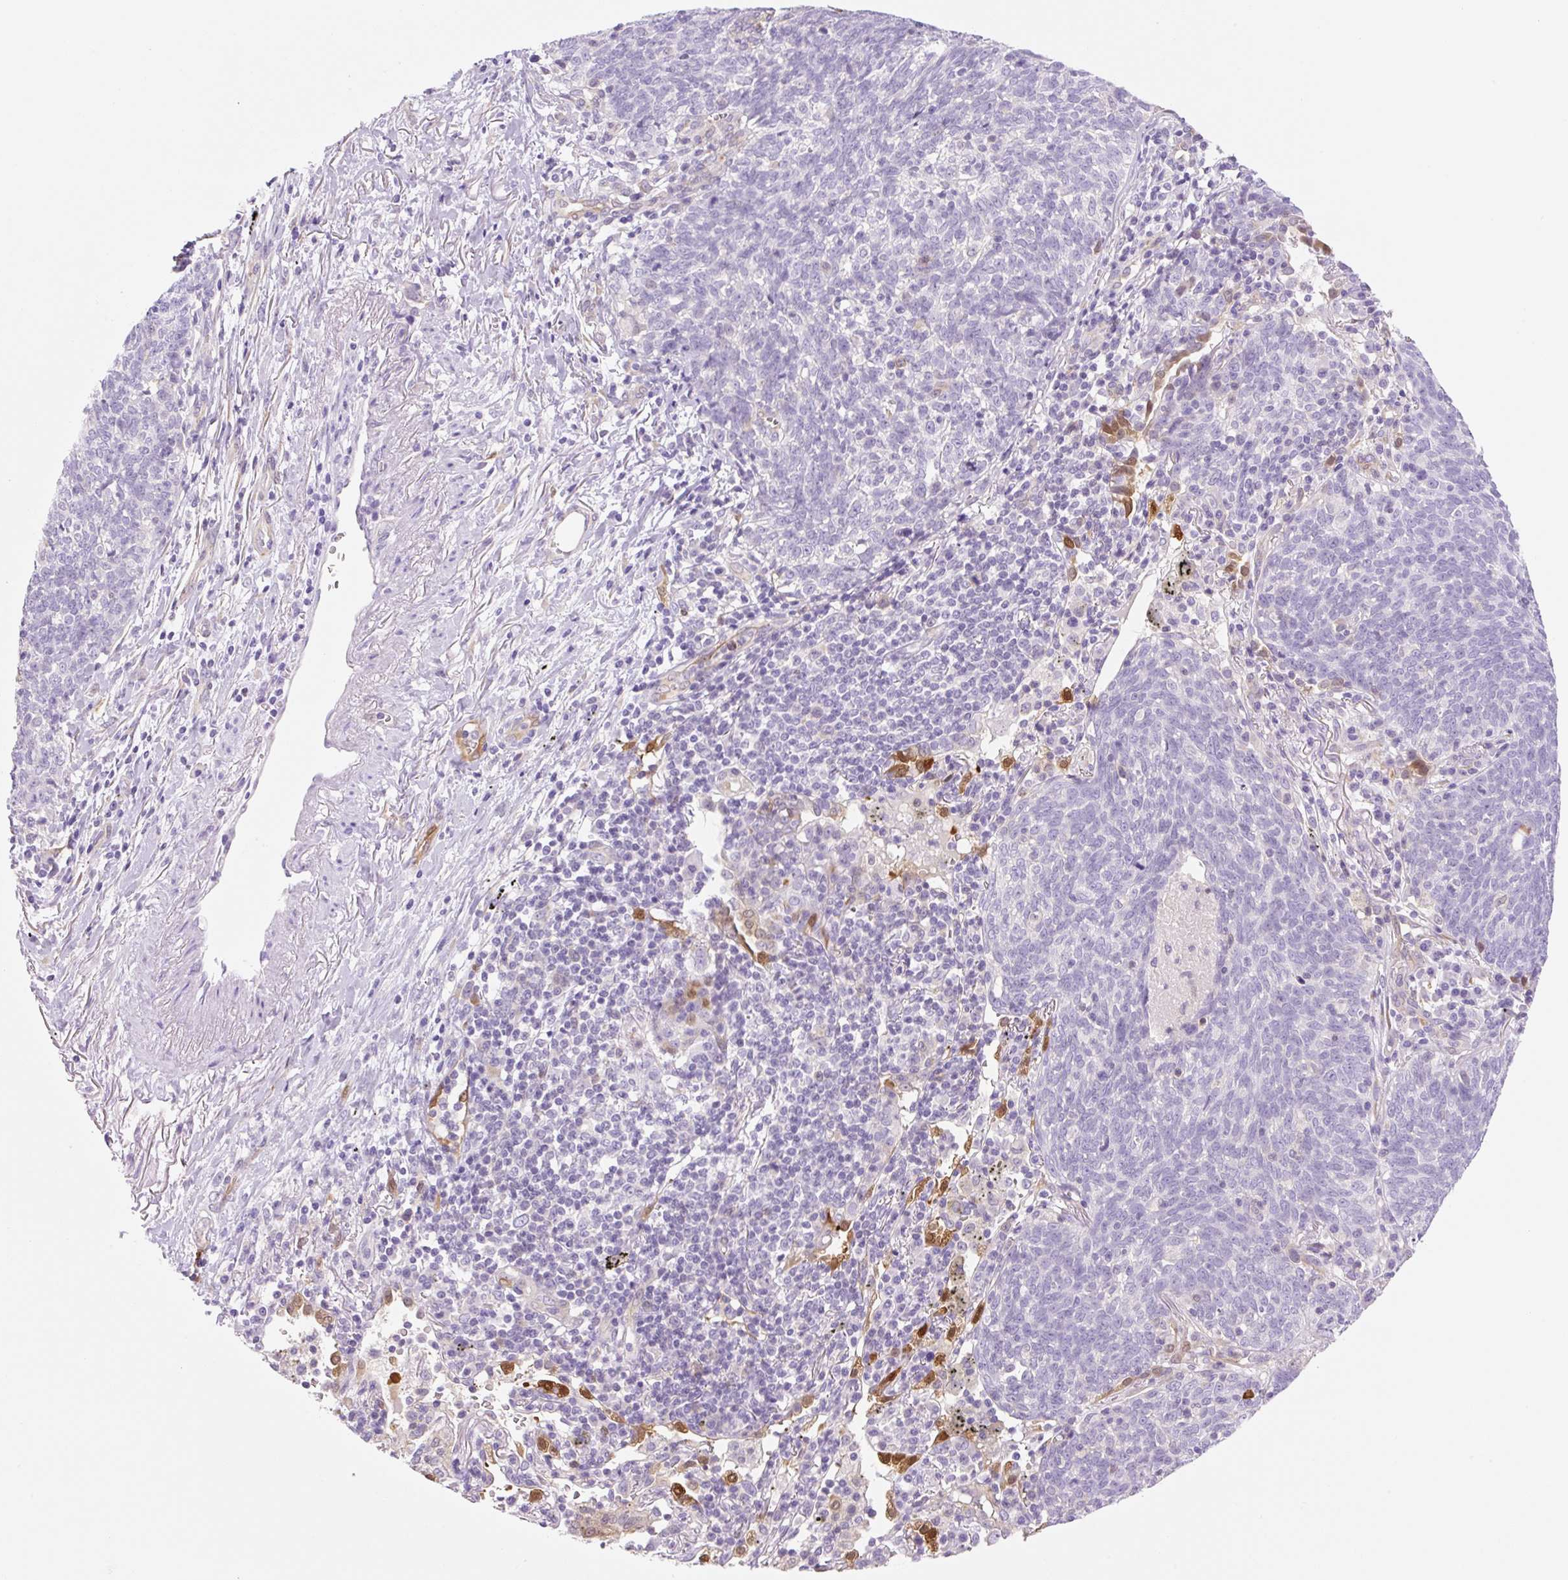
{"staining": {"intensity": "negative", "quantity": "none", "location": "none"}, "tissue": "lung cancer", "cell_type": "Tumor cells", "image_type": "cancer", "snomed": [{"axis": "morphology", "description": "Squamous cell carcinoma, NOS"}, {"axis": "topography", "description": "Lung"}], "caption": "IHC micrograph of neoplastic tissue: lung squamous cell carcinoma stained with DAB (3,3'-diaminobenzidine) exhibits no significant protein expression in tumor cells.", "gene": "FABP5", "patient": {"sex": "female", "age": 72}}